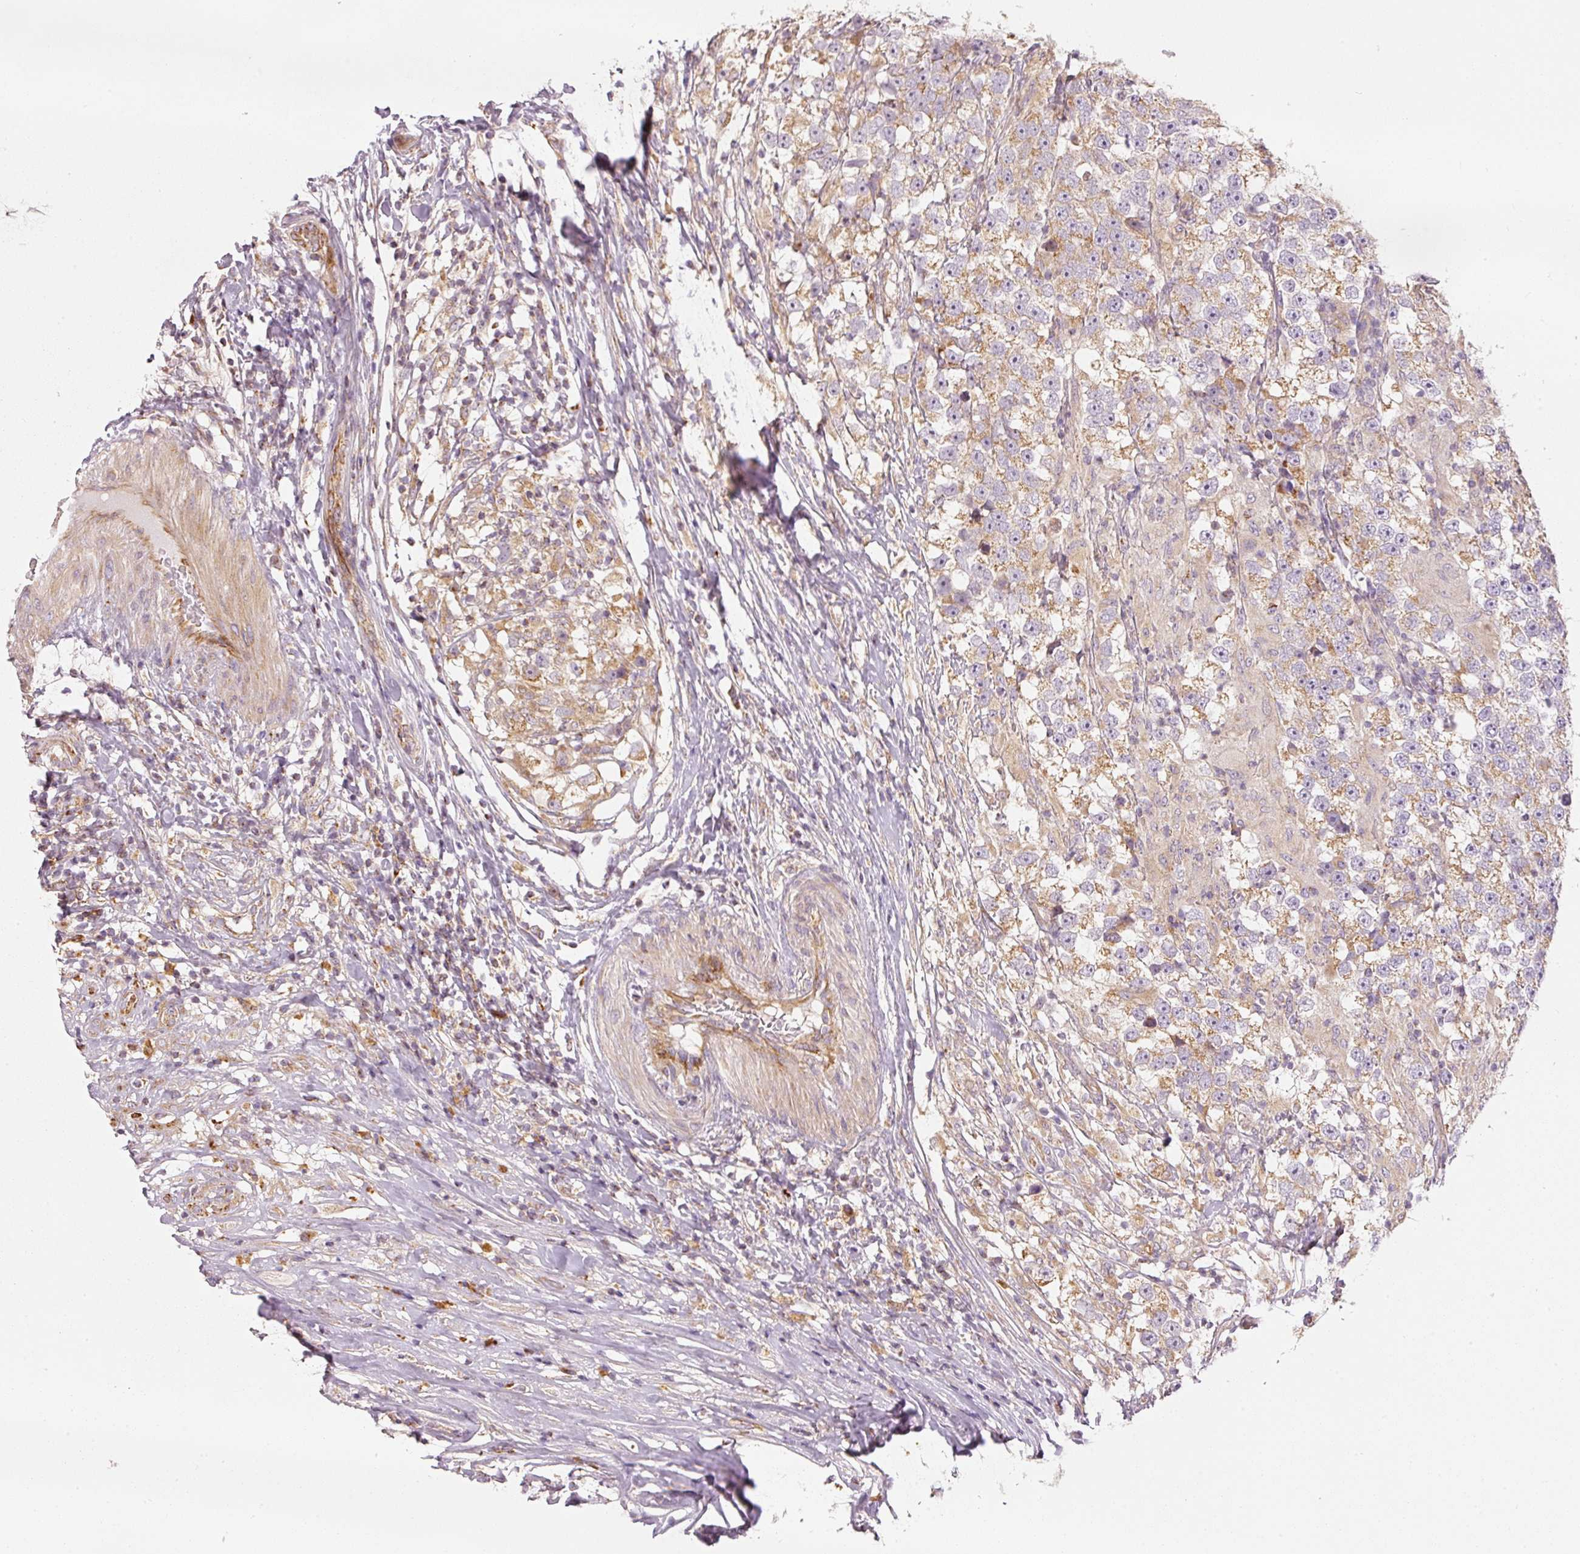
{"staining": {"intensity": "moderate", "quantity": "25%-75%", "location": "cytoplasmic/membranous"}, "tissue": "testis cancer", "cell_type": "Tumor cells", "image_type": "cancer", "snomed": [{"axis": "morphology", "description": "Seminoma, NOS"}, {"axis": "topography", "description": "Testis"}], "caption": "Protein analysis of testis cancer (seminoma) tissue demonstrates moderate cytoplasmic/membranous staining in approximately 25%-75% of tumor cells.", "gene": "MTHFD1L", "patient": {"sex": "male", "age": 46}}